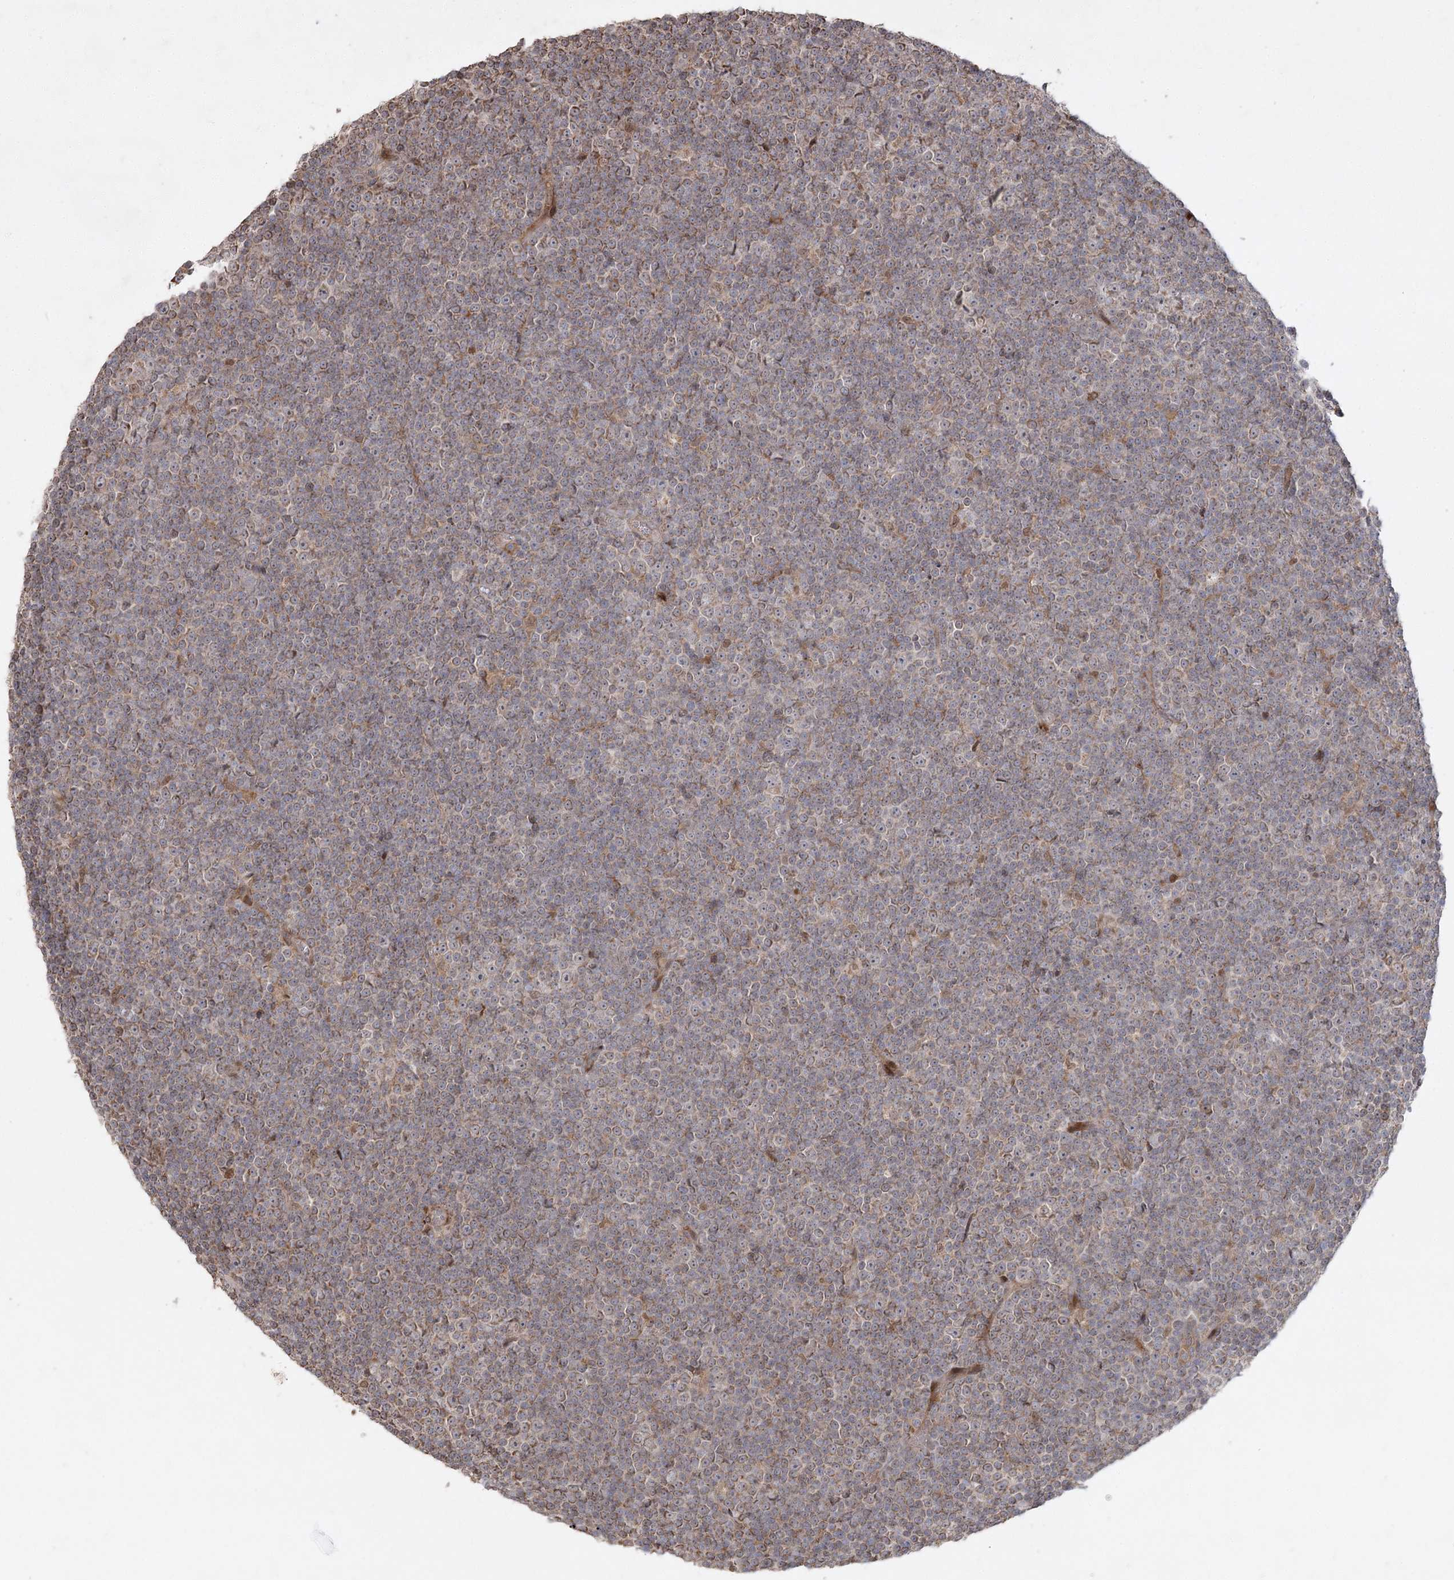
{"staining": {"intensity": "weak", "quantity": ">75%", "location": "cytoplasmic/membranous"}, "tissue": "lymphoma", "cell_type": "Tumor cells", "image_type": "cancer", "snomed": [{"axis": "morphology", "description": "Malignant lymphoma, non-Hodgkin's type, Low grade"}, {"axis": "topography", "description": "Lymph node"}], "caption": "A high-resolution image shows immunohistochemistry (IHC) staining of low-grade malignant lymphoma, non-Hodgkin's type, which exhibits weak cytoplasmic/membranous expression in about >75% of tumor cells.", "gene": "KBTBD4", "patient": {"sex": "female", "age": 67}}